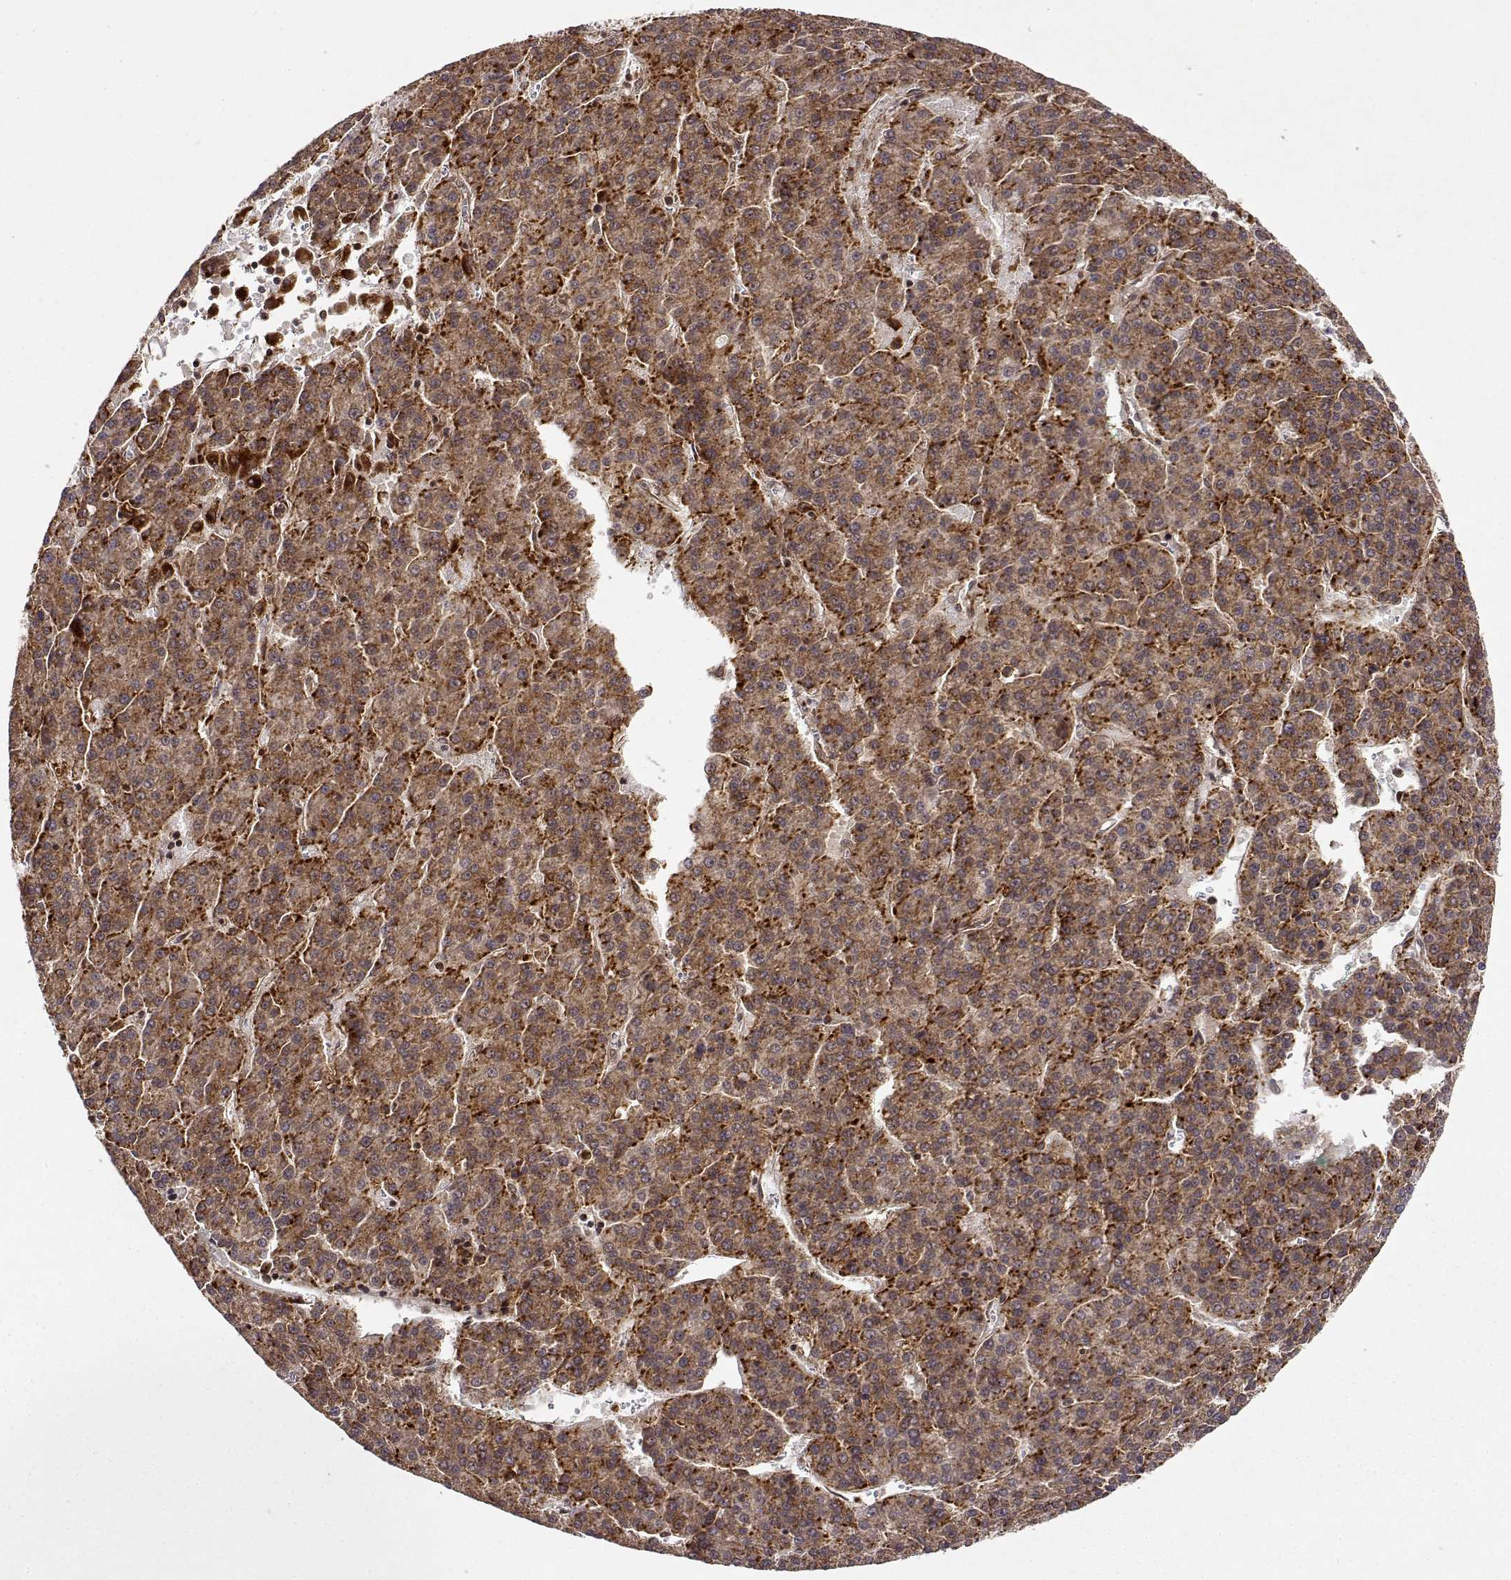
{"staining": {"intensity": "strong", "quantity": ">75%", "location": "cytoplasmic/membranous"}, "tissue": "liver cancer", "cell_type": "Tumor cells", "image_type": "cancer", "snomed": [{"axis": "morphology", "description": "Carcinoma, Hepatocellular, NOS"}, {"axis": "topography", "description": "Liver"}], "caption": "Protein positivity by IHC exhibits strong cytoplasmic/membranous expression in about >75% of tumor cells in liver hepatocellular carcinoma.", "gene": "RNF13", "patient": {"sex": "female", "age": 58}}